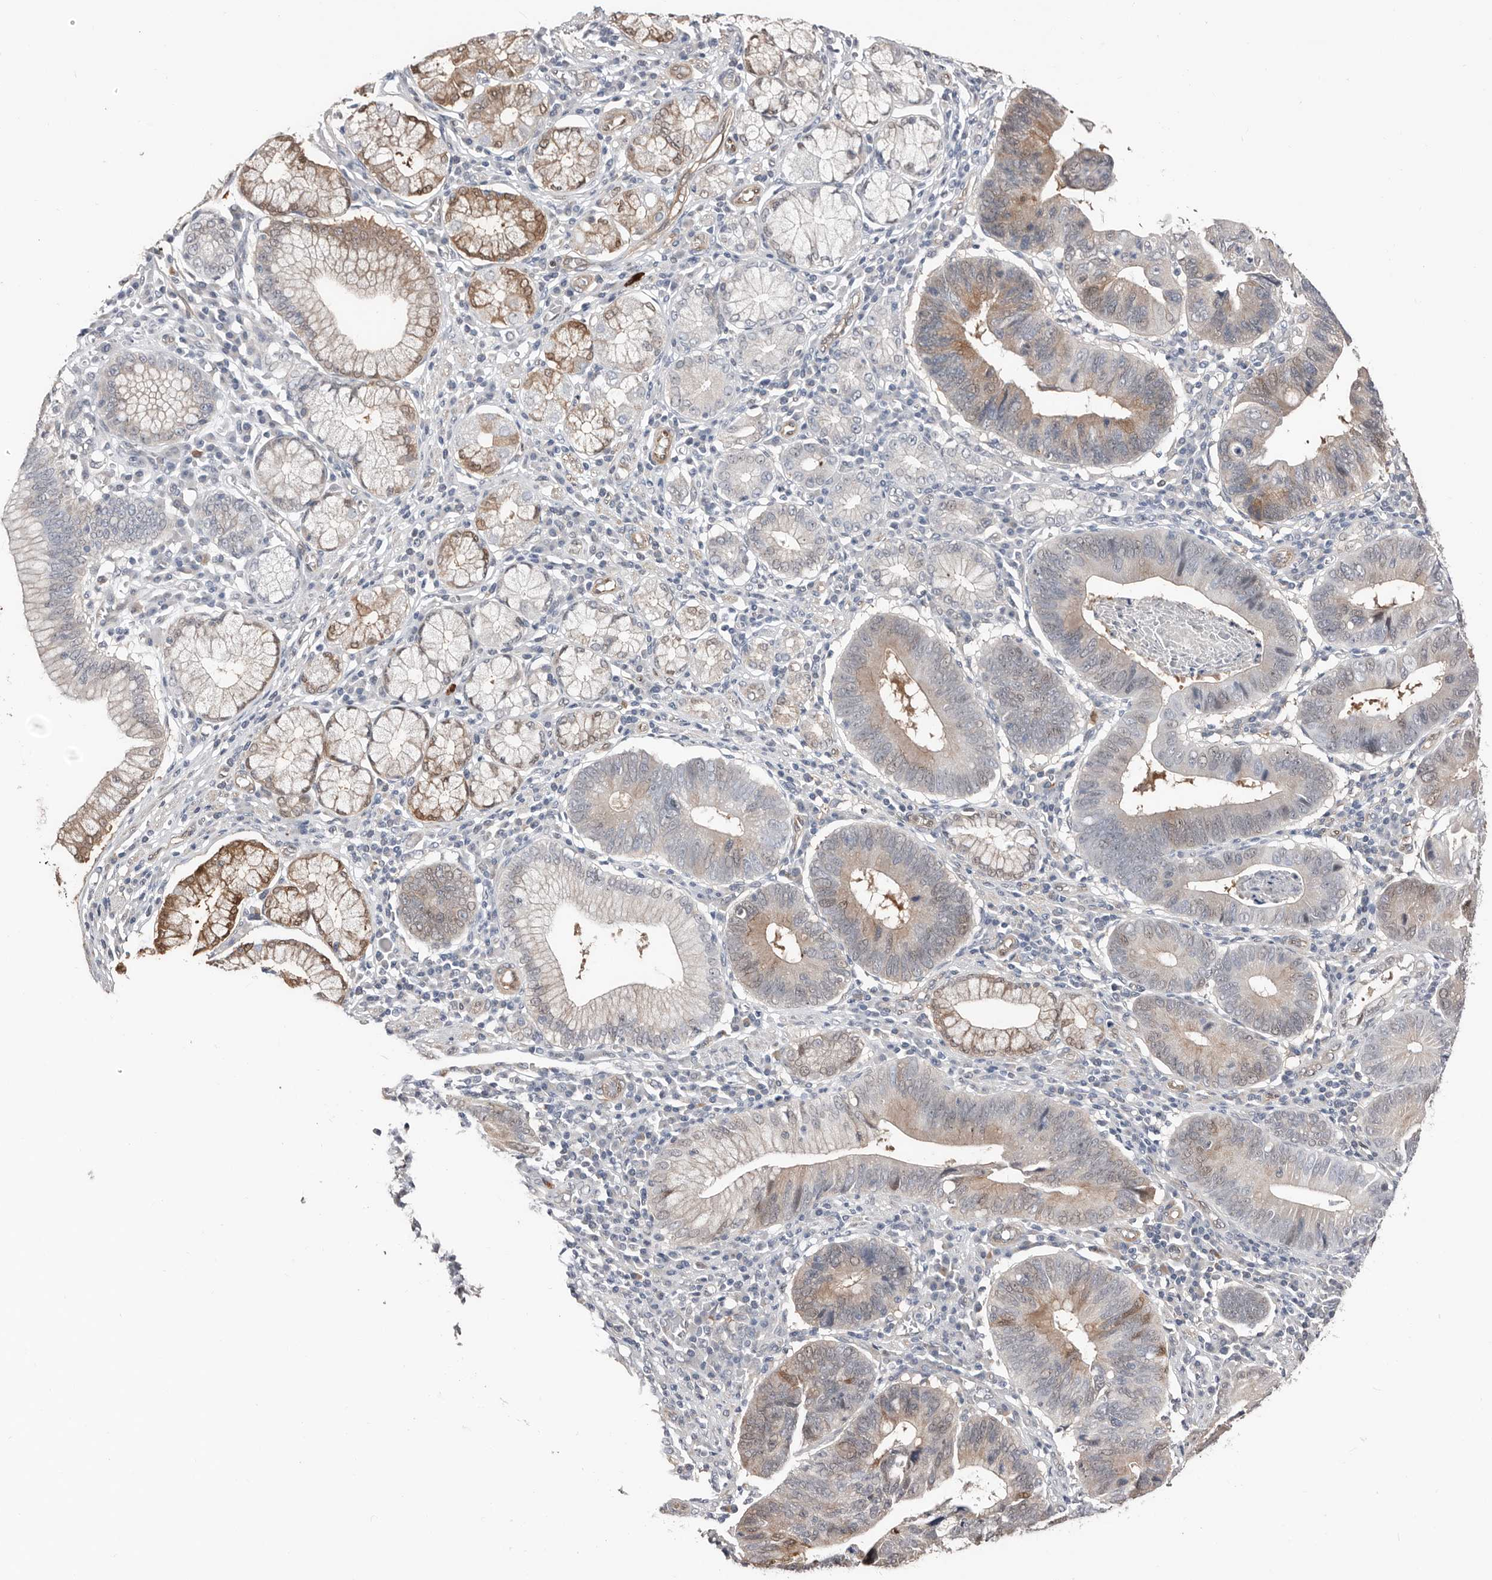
{"staining": {"intensity": "moderate", "quantity": "25%-75%", "location": "cytoplasmic/membranous"}, "tissue": "stomach cancer", "cell_type": "Tumor cells", "image_type": "cancer", "snomed": [{"axis": "morphology", "description": "Adenocarcinoma, NOS"}, {"axis": "topography", "description": "Stomach"}], "caption": "Protein expression analysis of human stomach adenocarcinoma reveals moderate cytoplasmic/membranous staining in approximately 25%-75% of tumor cells. (brown staining indicates protein expression, while blue staining denotes nuclei).", "gene": "ASRGL1", "patient": {"sex": "male", "age": 59}}